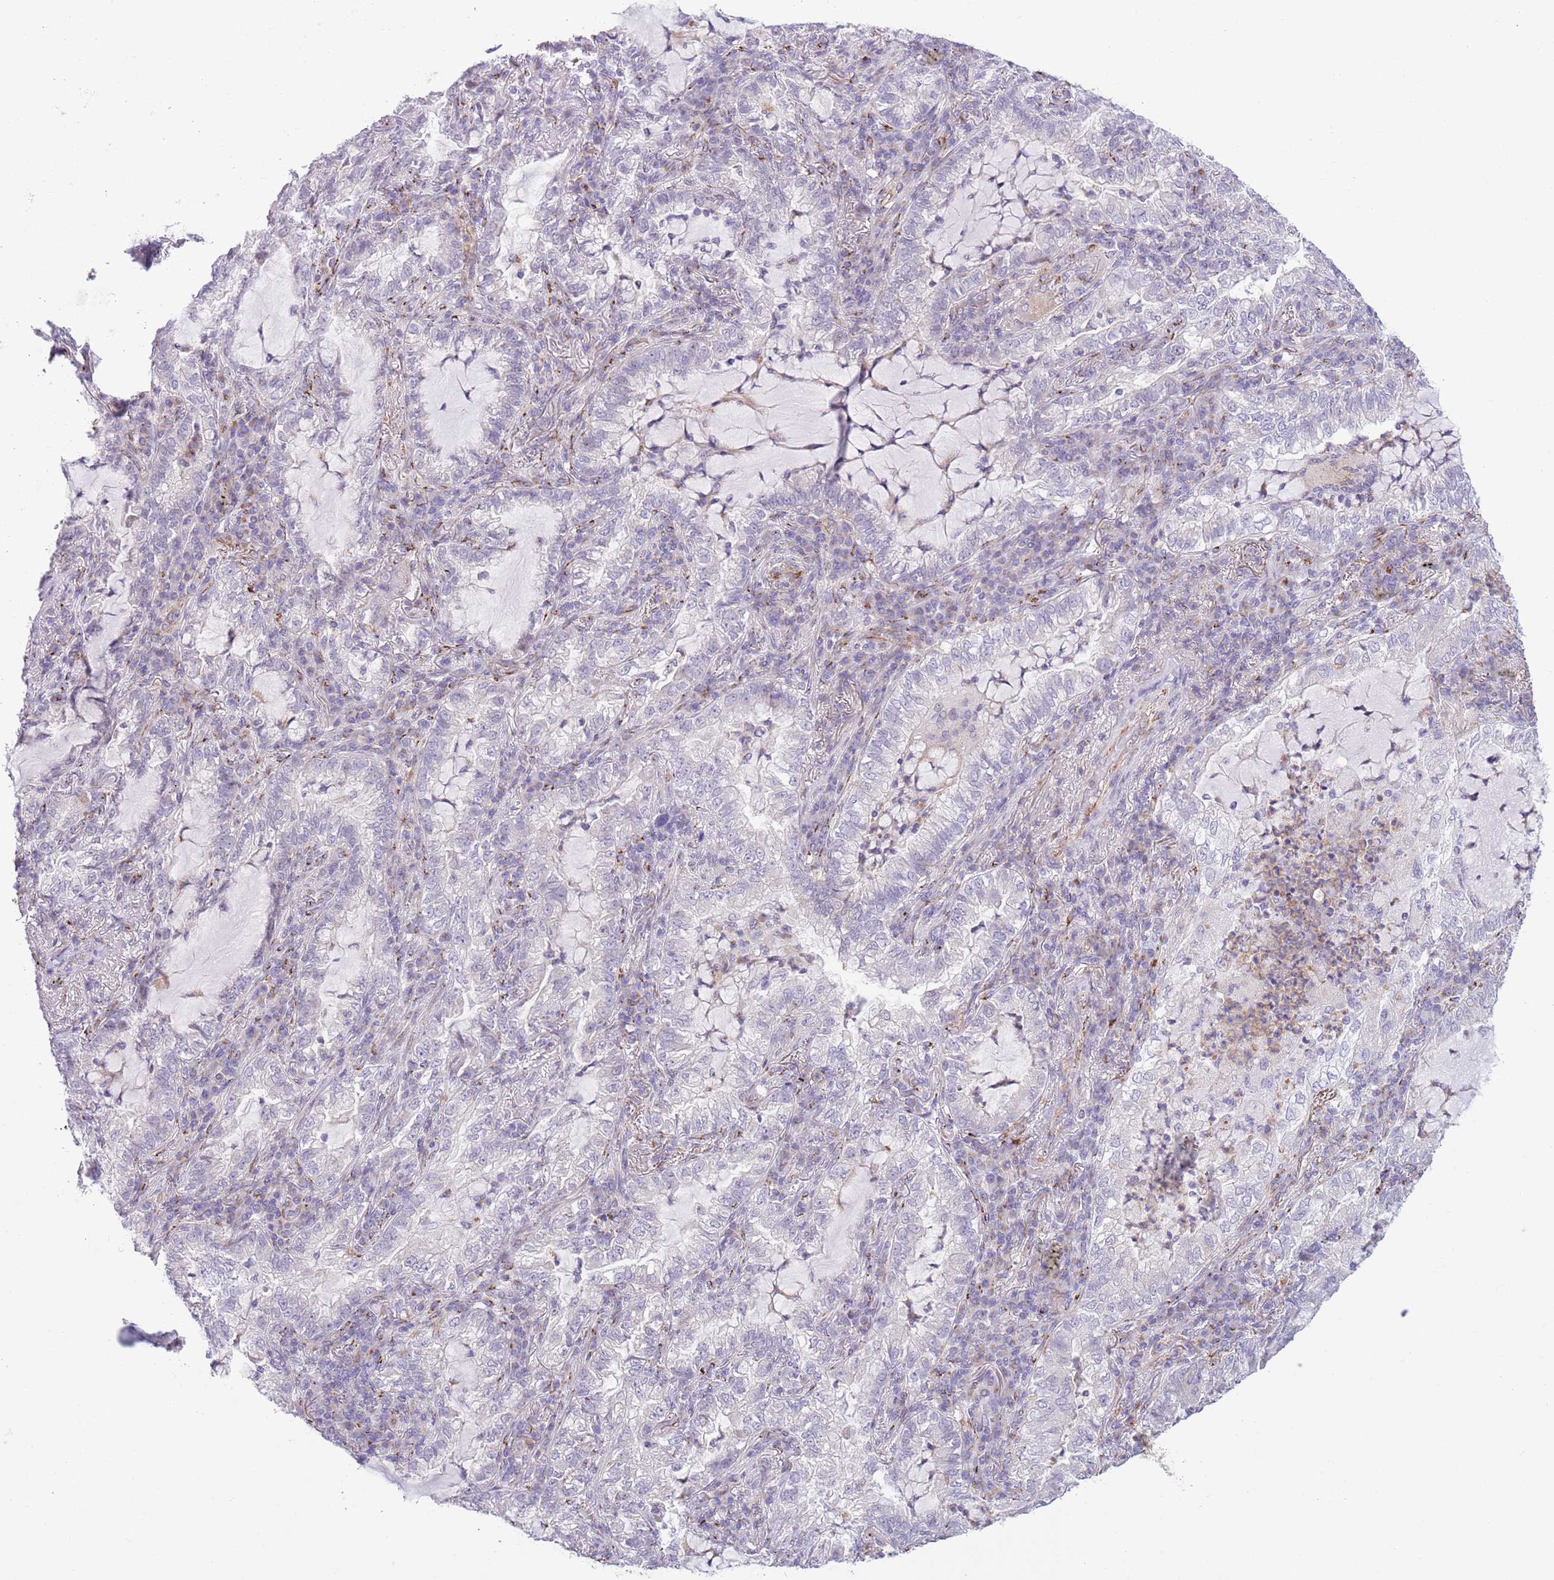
{"staining": {"intensity": "negative", "quantity": "none", "location": "none"}, "tissue": "lung cancer", "cell_type": "Tumor cells", "image_type": "cancer", "snomed": [{"axis": "morphology", "description": "Adenocarcinoma, NOS"}, {"axis": "topography", "description": "Lung"}], "caption": "A micrograph of lung cancer (adenocarcinoma) stained for a protein reveals no brown staining in tumor cells.", "gene": "C20orf96", "patient": {"sex": "female", "age": 73}}